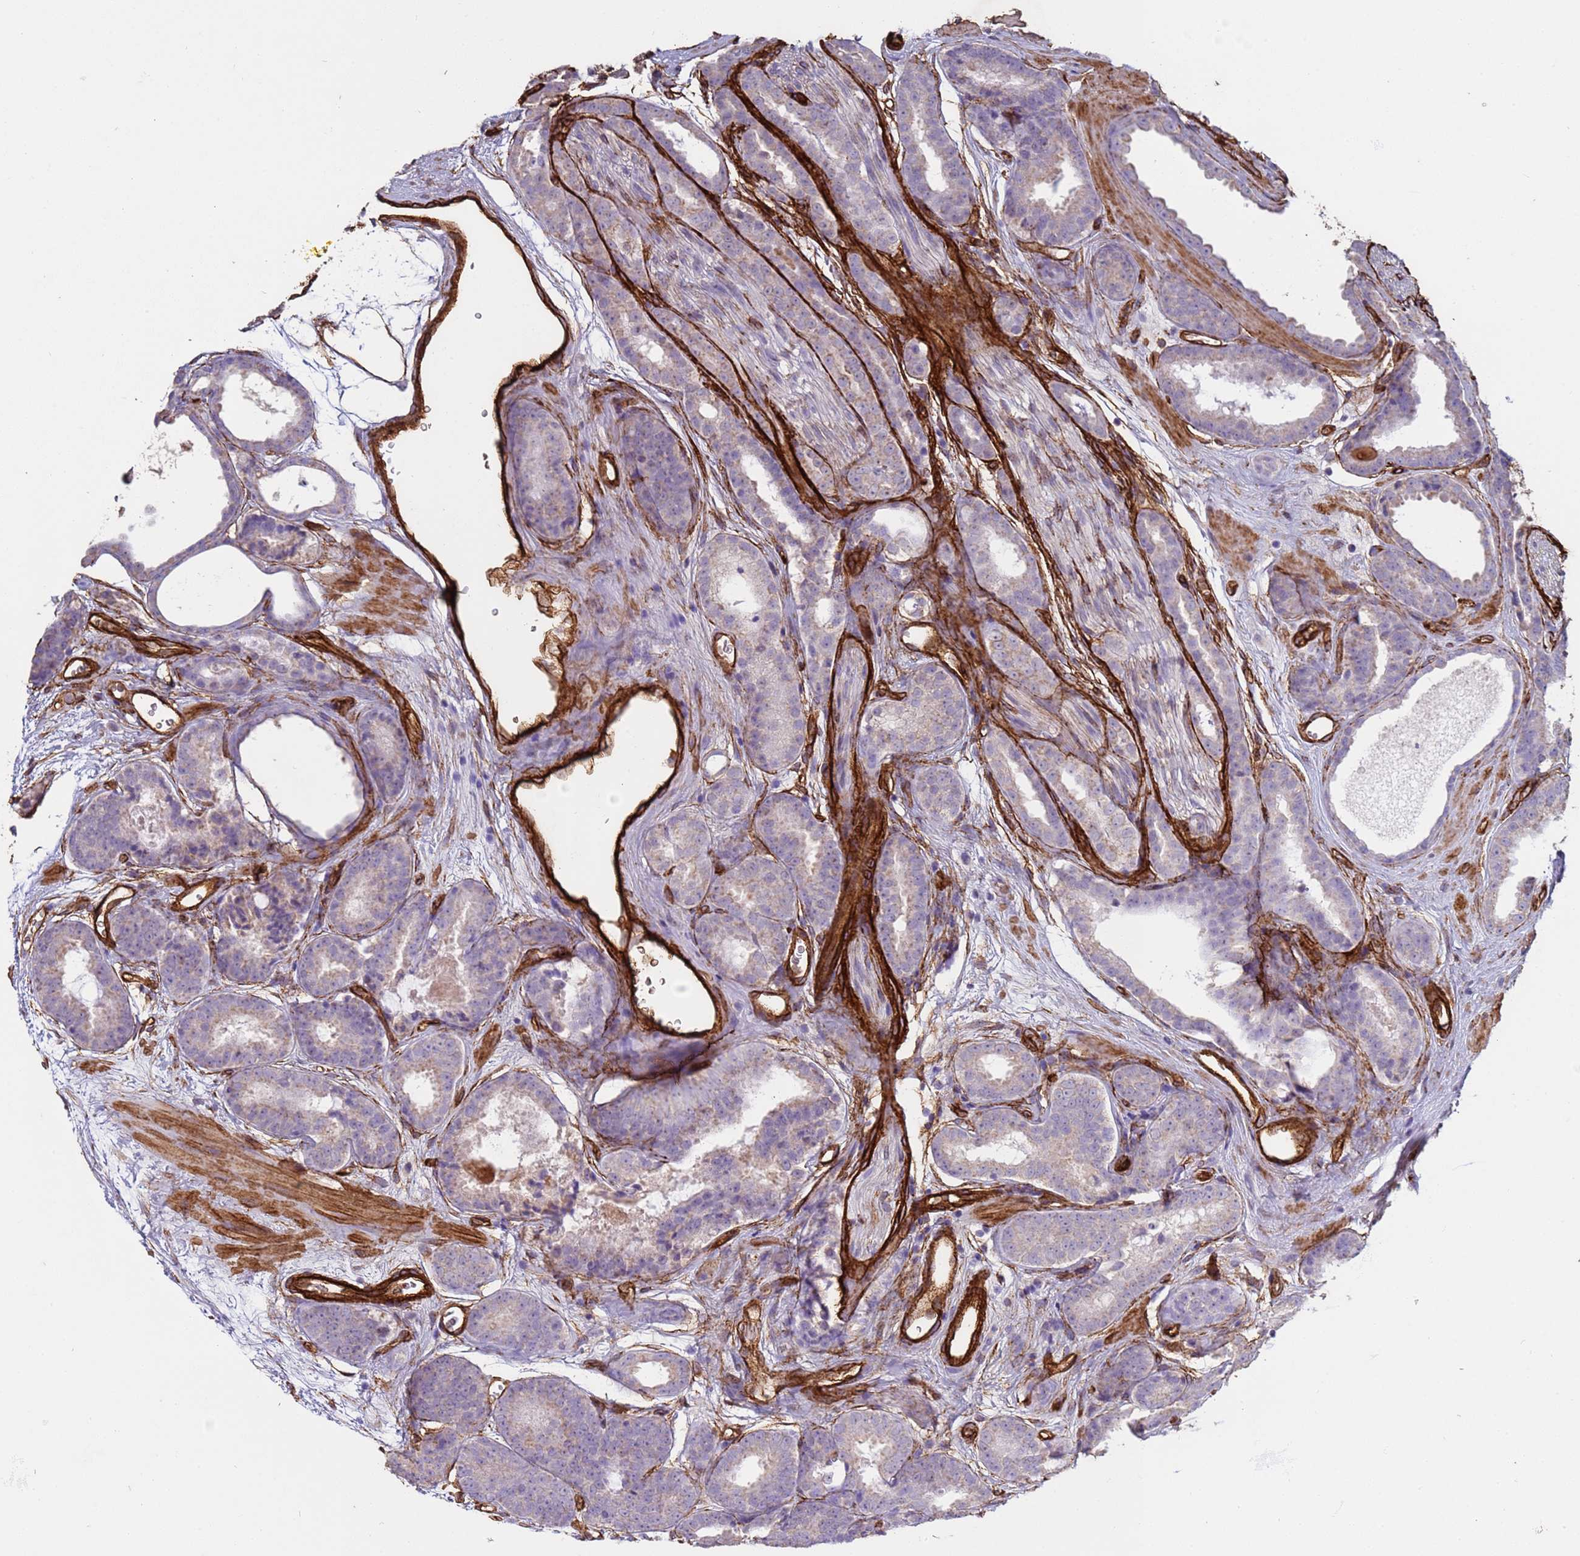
{"staining": {"intensity": "weak", "quantity": "<25%", "location": "cytoplasmic/membranous"}, "tissue": "prostate cancer", "cell_type": "Tumor cells", "image_type": "cancer", "snomed": [{"axis": "morphology", "description": "Adenocarcinoma, High grade"}, {"axis": "topography", "description": "Prostate"}], "caption": "Protein analysis of adenocarcinoma (high-grade) (prostate) demonstrates no significant staining in tumor cells.", "gene": "GASK1A", "patient": {"sex": "male", "age": 72}}